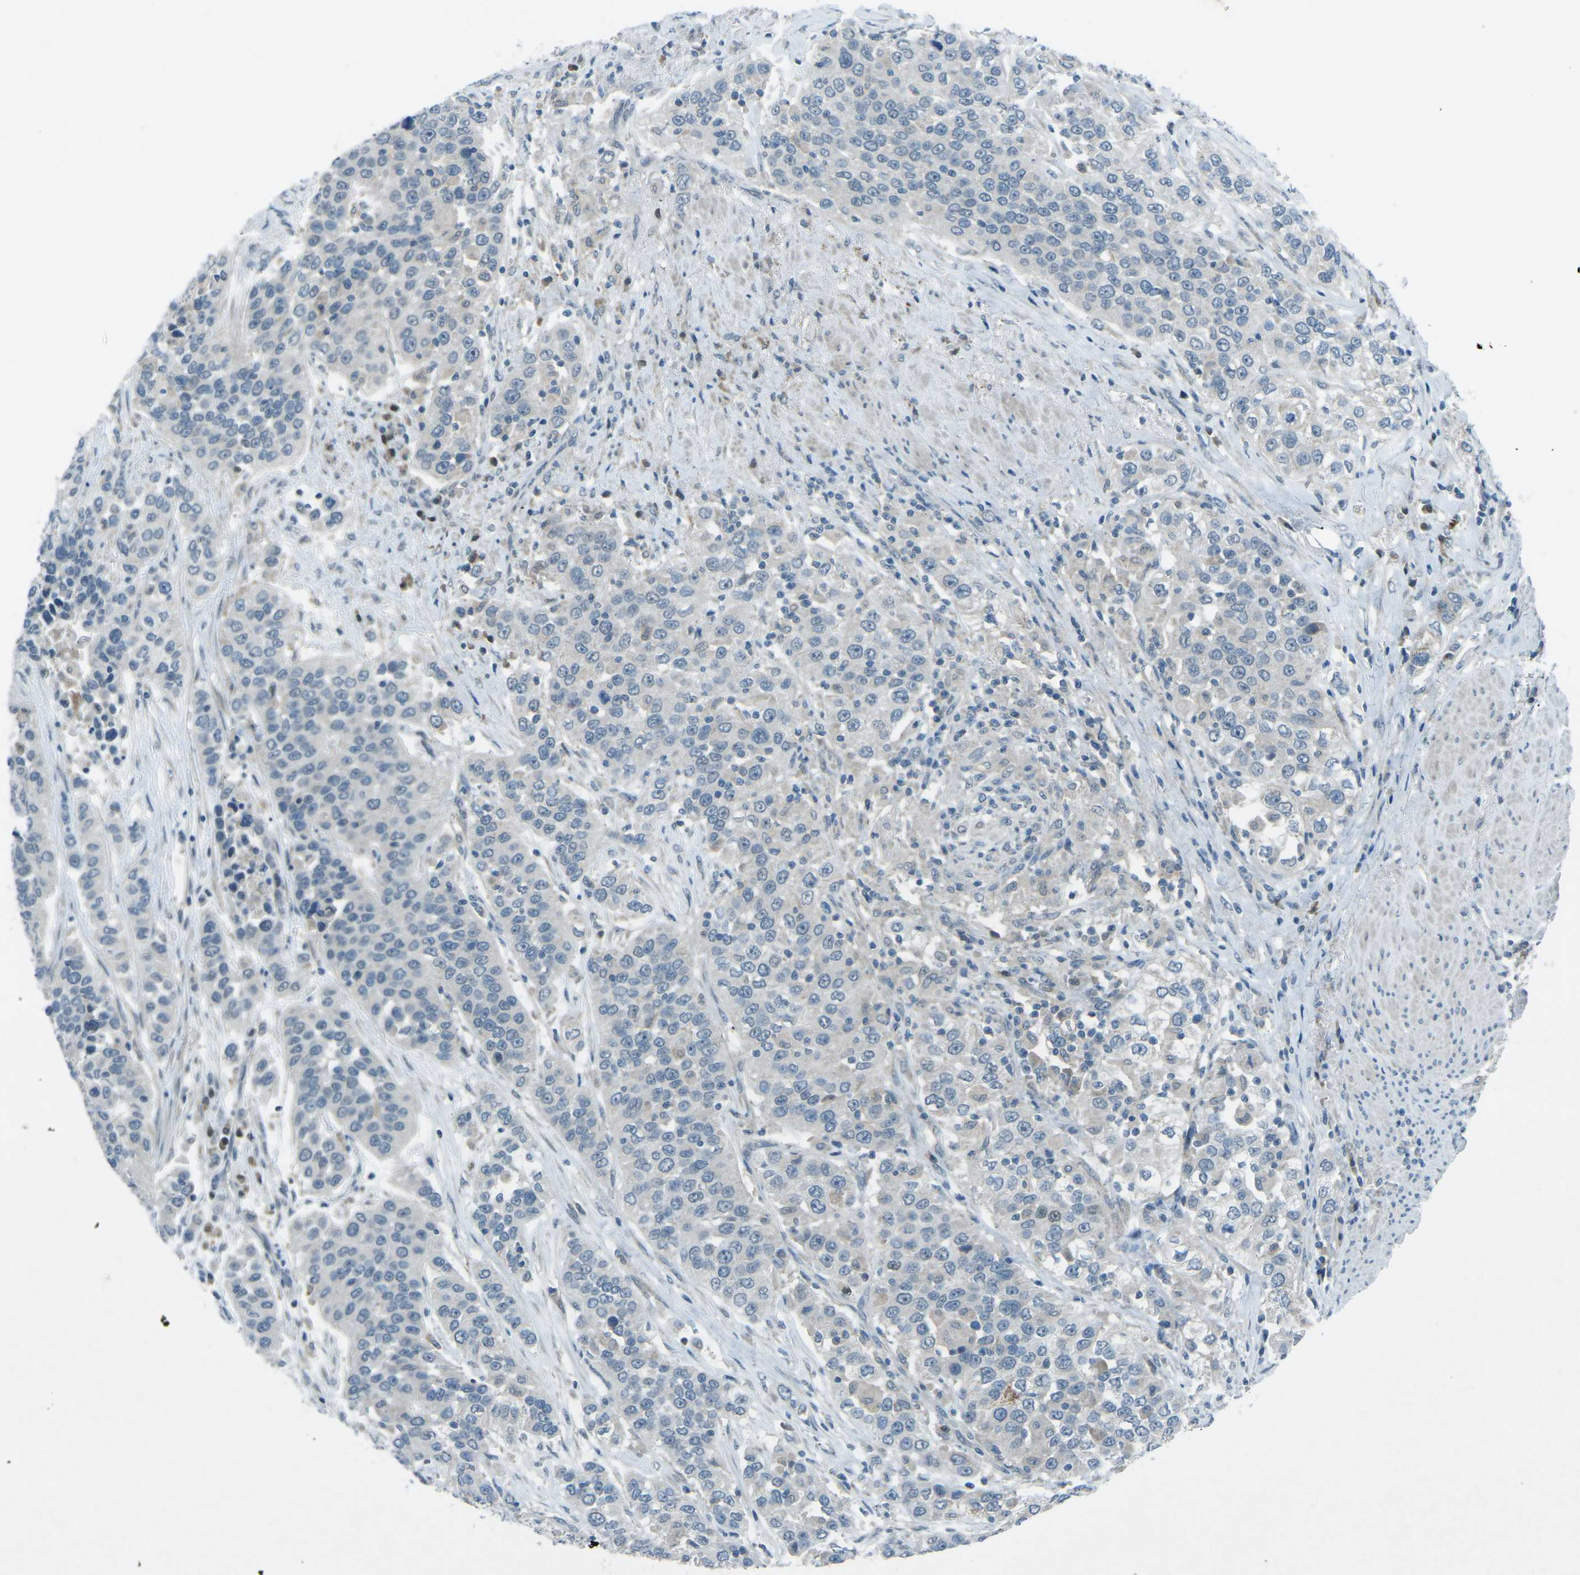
{"staining": {"intensity": "negative", "quantity": "none", "location": "none"}, "tissue": "urothelial cancer", "cell_type": "Tumor cells", "image_type": "cancer", "snomed": [{"axis": "morphology", "description": "Urothelial carcinoma, High grade"}, {"axis": "topography", "description": "Urinary bladder"}], "caption": "Urothelial cancer was stained to show a protein in brown. There is no significant staining in tumor cells. (DAB (3,3'-diaminobenzidine) immunohistochemistry visualized using brightfield microscopy, high magnification).", "gene": "PRKCA", "patient": {"sex": "female", "age": 80}}